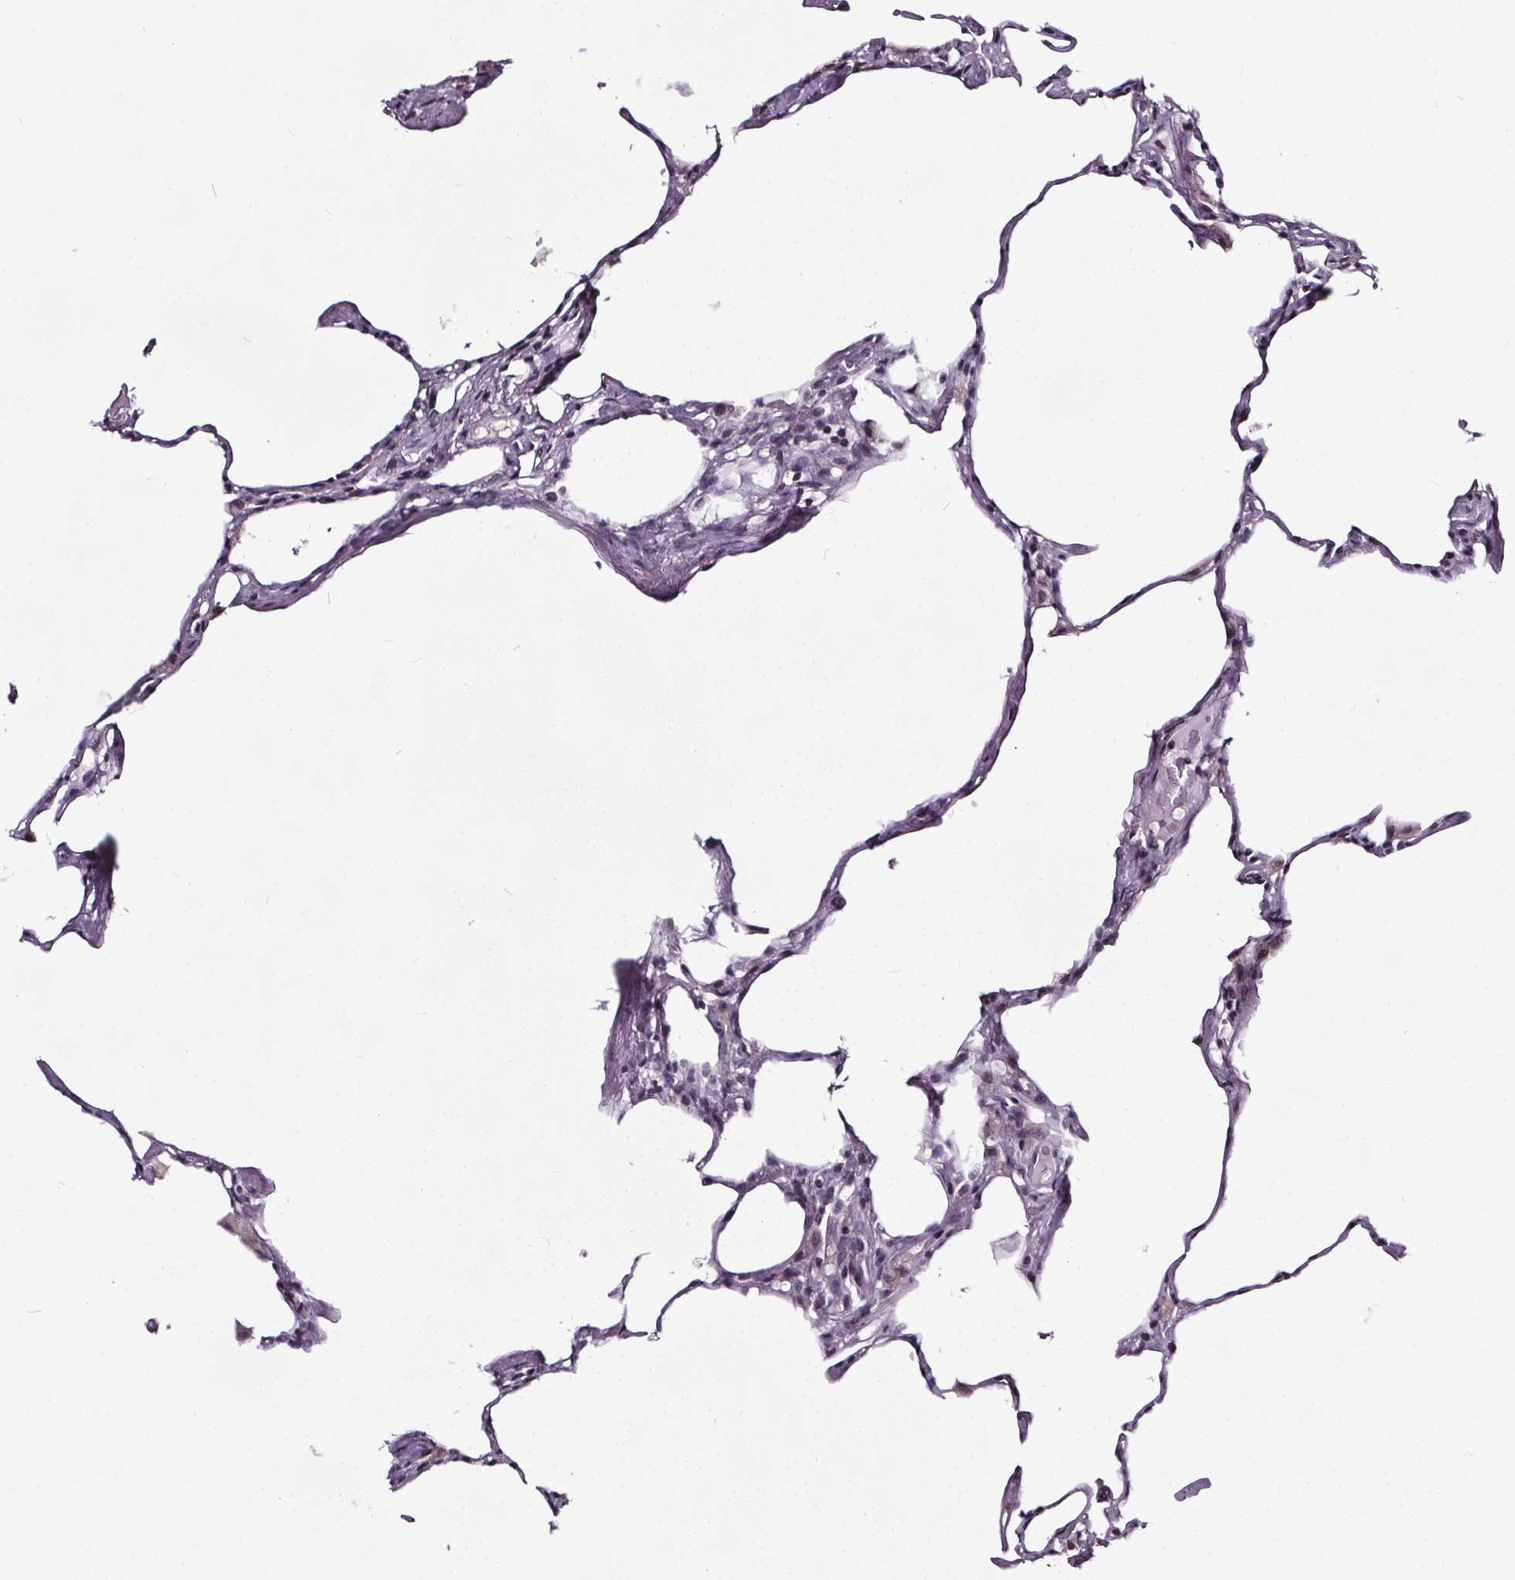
{"staining": {"intensity": "negative", "quantity": "none", "location": "none"}, "tissue": "lung", "cell_type": "Alveolar cells", "image_type": "normal", "snomed": [{"axis": "morphology", "description": "Normal tissue, NOS"}, {"axis": "topography", "description": "Lung"}], "caption": "Alveolar cells show no significant positivity in unremarkable lung.", "gene": "NKX6", "patient": {"sex": "male", "age": 65}}